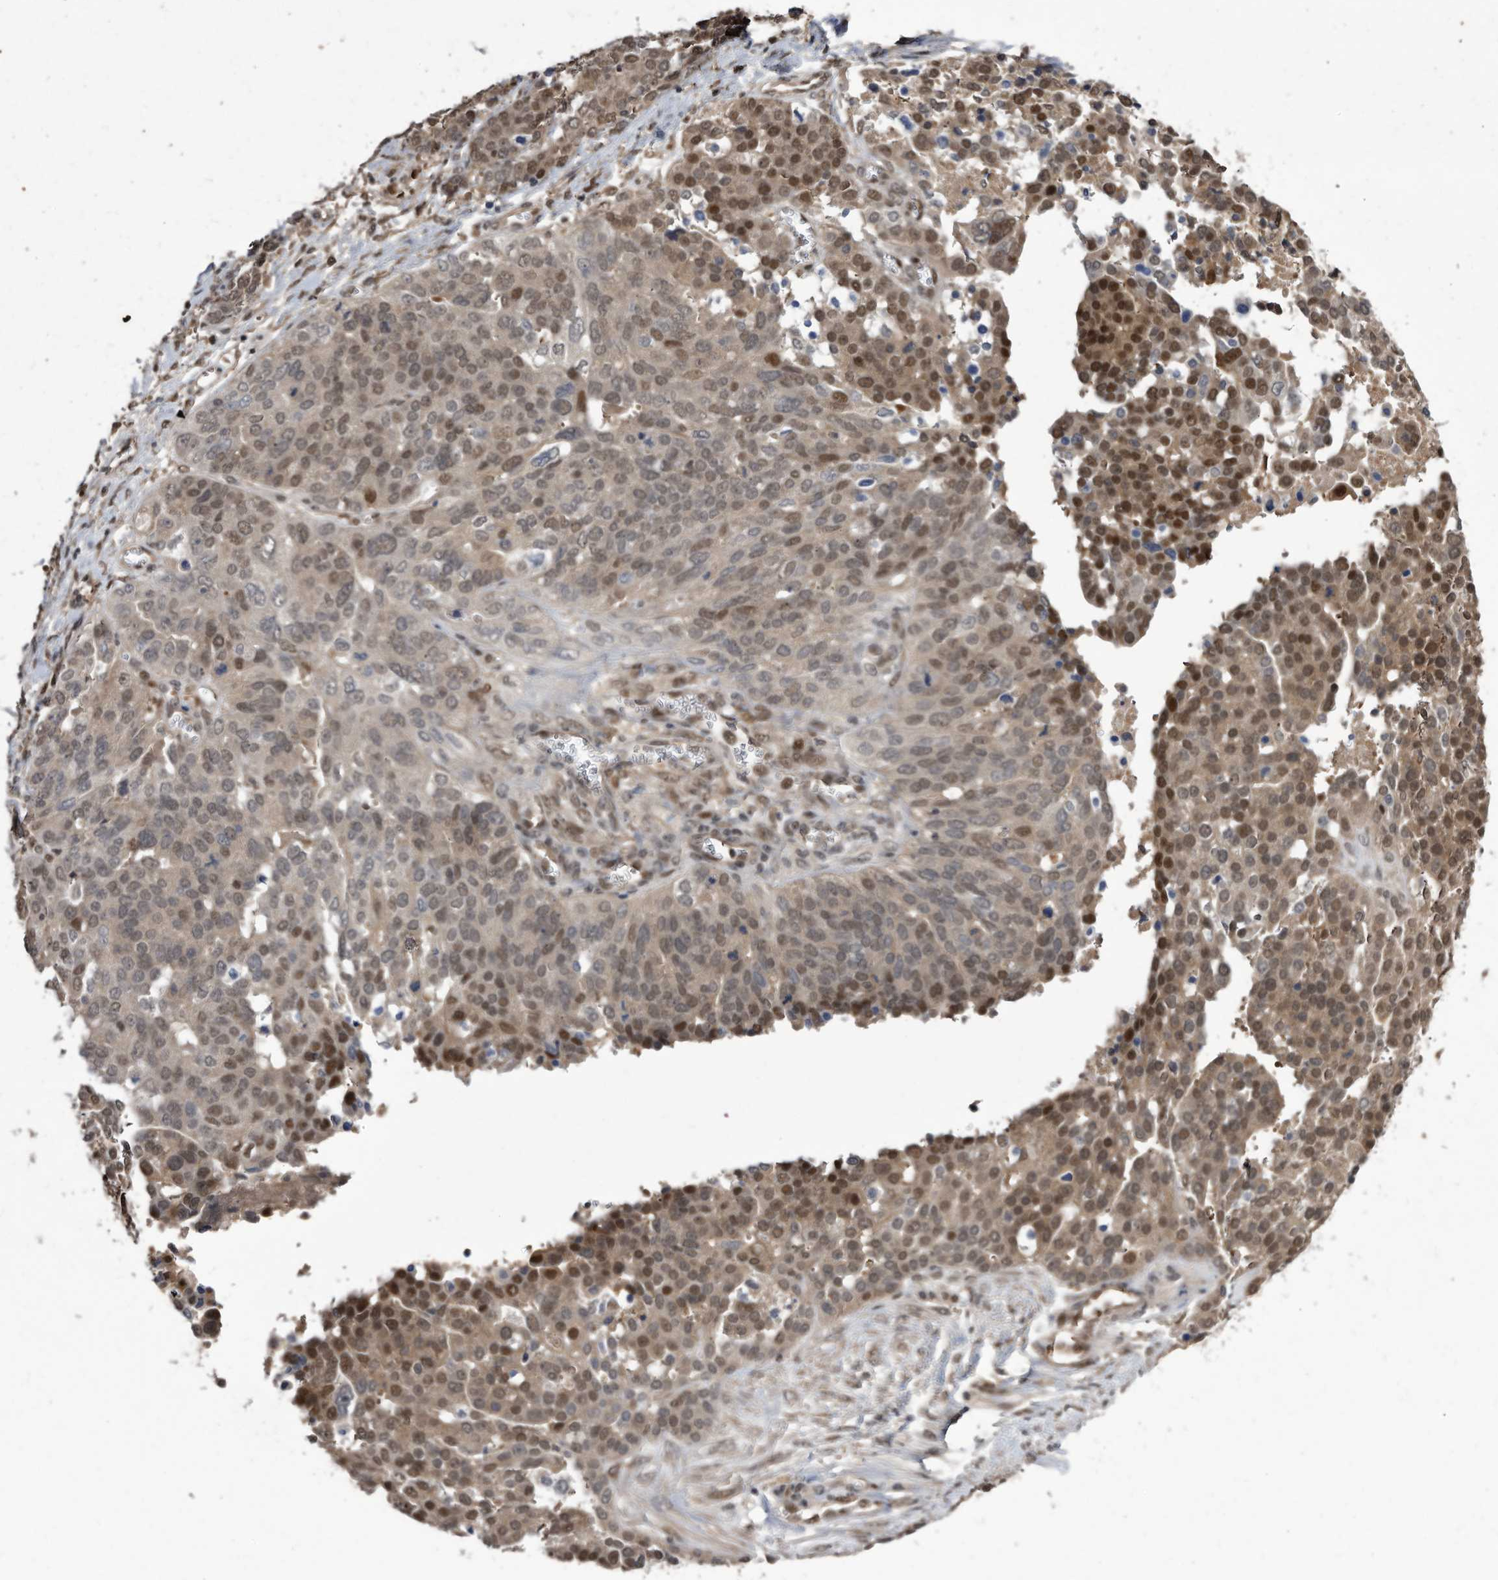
{"staining": {"intensity": "moderate", "quantity": ">75%", "location": "cytoplasmic/membranous,nuclear"}, "tissue": "ovarian cancer", "cell_type": "Tumor cells", "image_type": "cancer", "snomed": [{"axis": "morphology", "description": "Cystadenocarcinoma, serous, NOS"}, {"axis": "topography", "description": "Ovary"}], "caption": "Human ovarian cancer stained with a protein marker demonstrates moderate staining in tumor cells.", "gene": "RAD23B", "patient": {"sex": "female", "age": 44}}